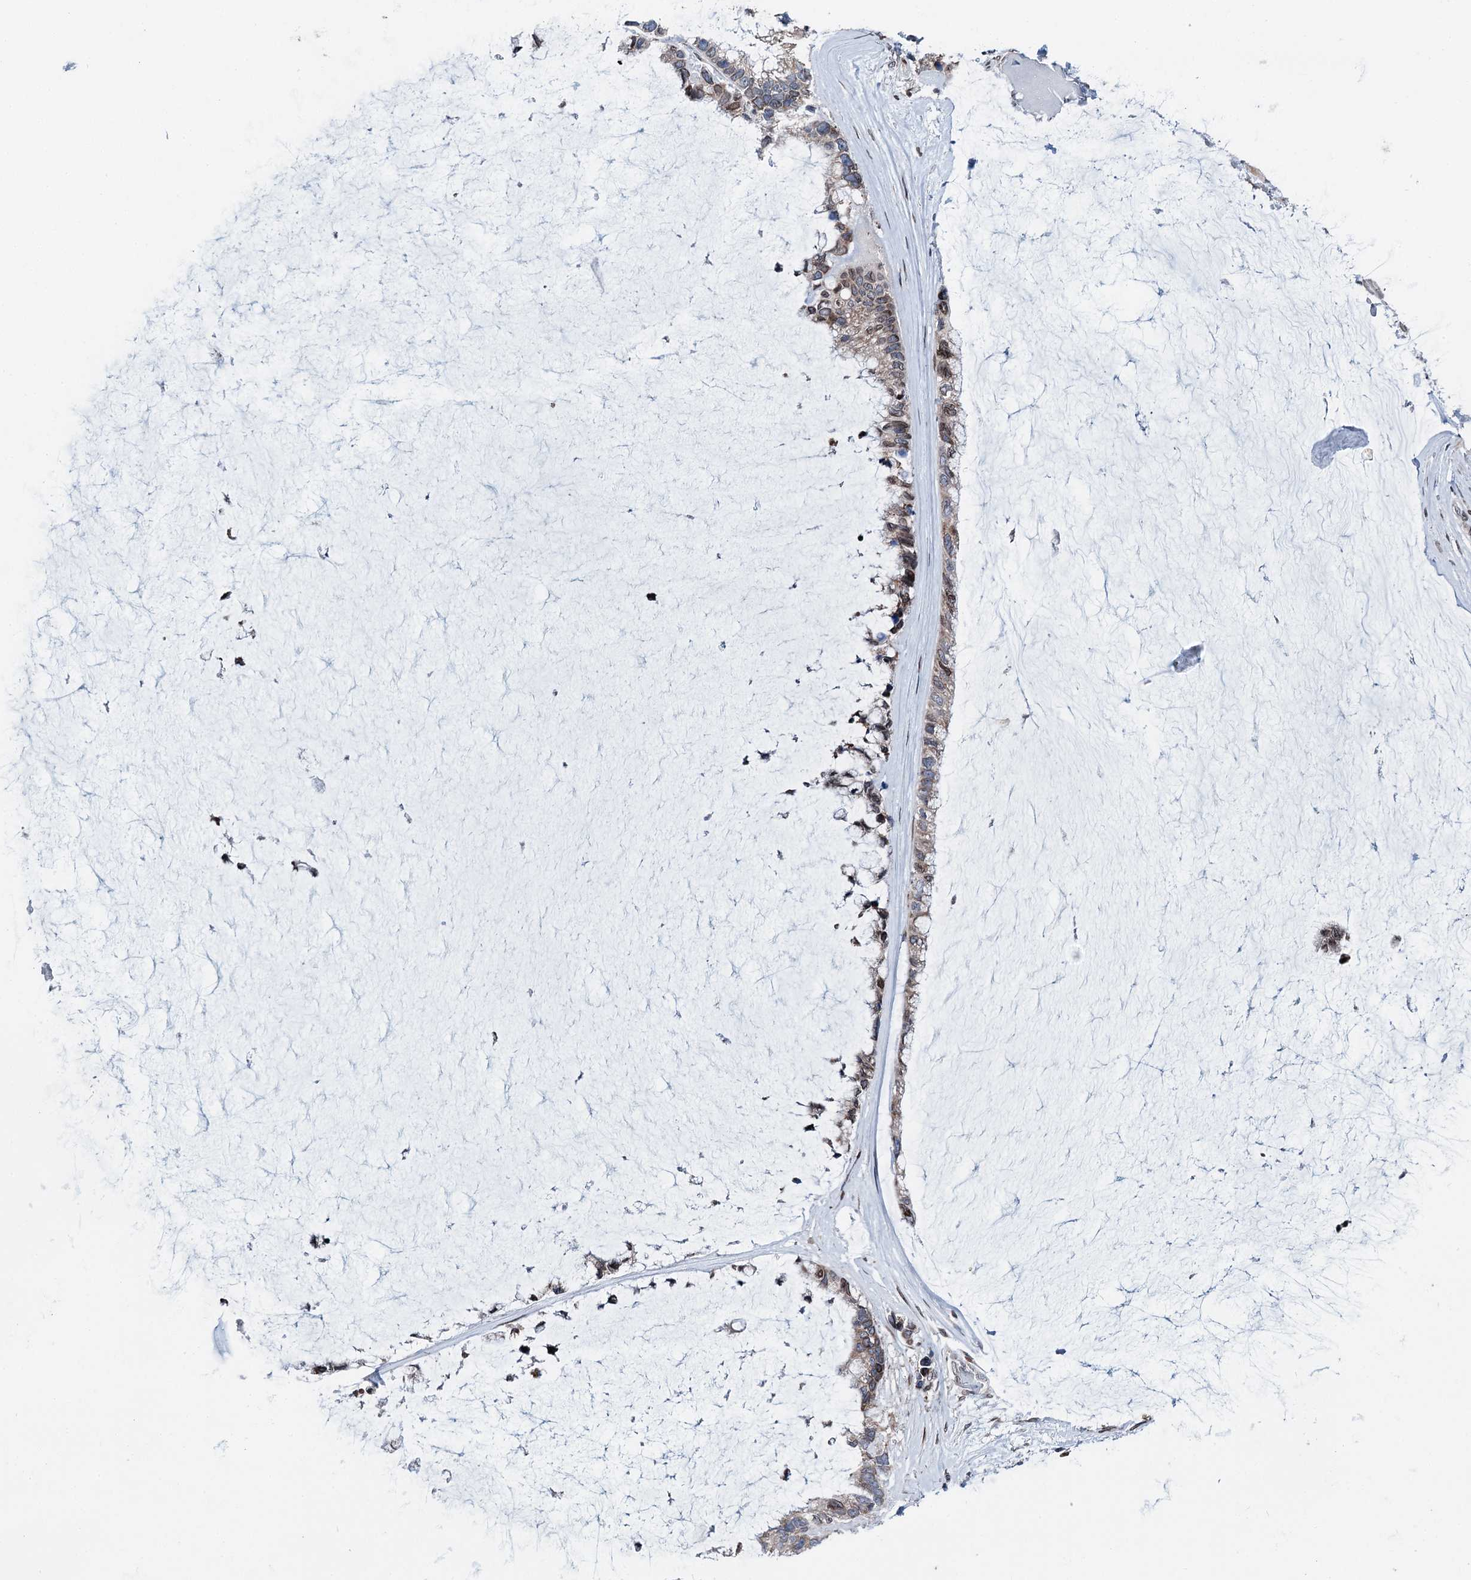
{"staining": {"intensity": "weak", "quantity": ">75%", "location": "cytoplasmic/membranous"}, "tissue": "ovarian cancer", "cell_type": "Tumor cells", "image_type": "cancer", "snomed": [{"axis": "morphology", "description": "Cystadenocarcinoma, mucinous, NOS"}, {"axis": "topography", "description": "Ovary"}], "caption": "The immunohistochemical stain shows weak cytoplasmic/membranous expression in tumor cells of ovarian mucinous cystadenocarcinoma tissue.", "gene": "MRPL14", "patient": {"sex": "female", "age": 39}}